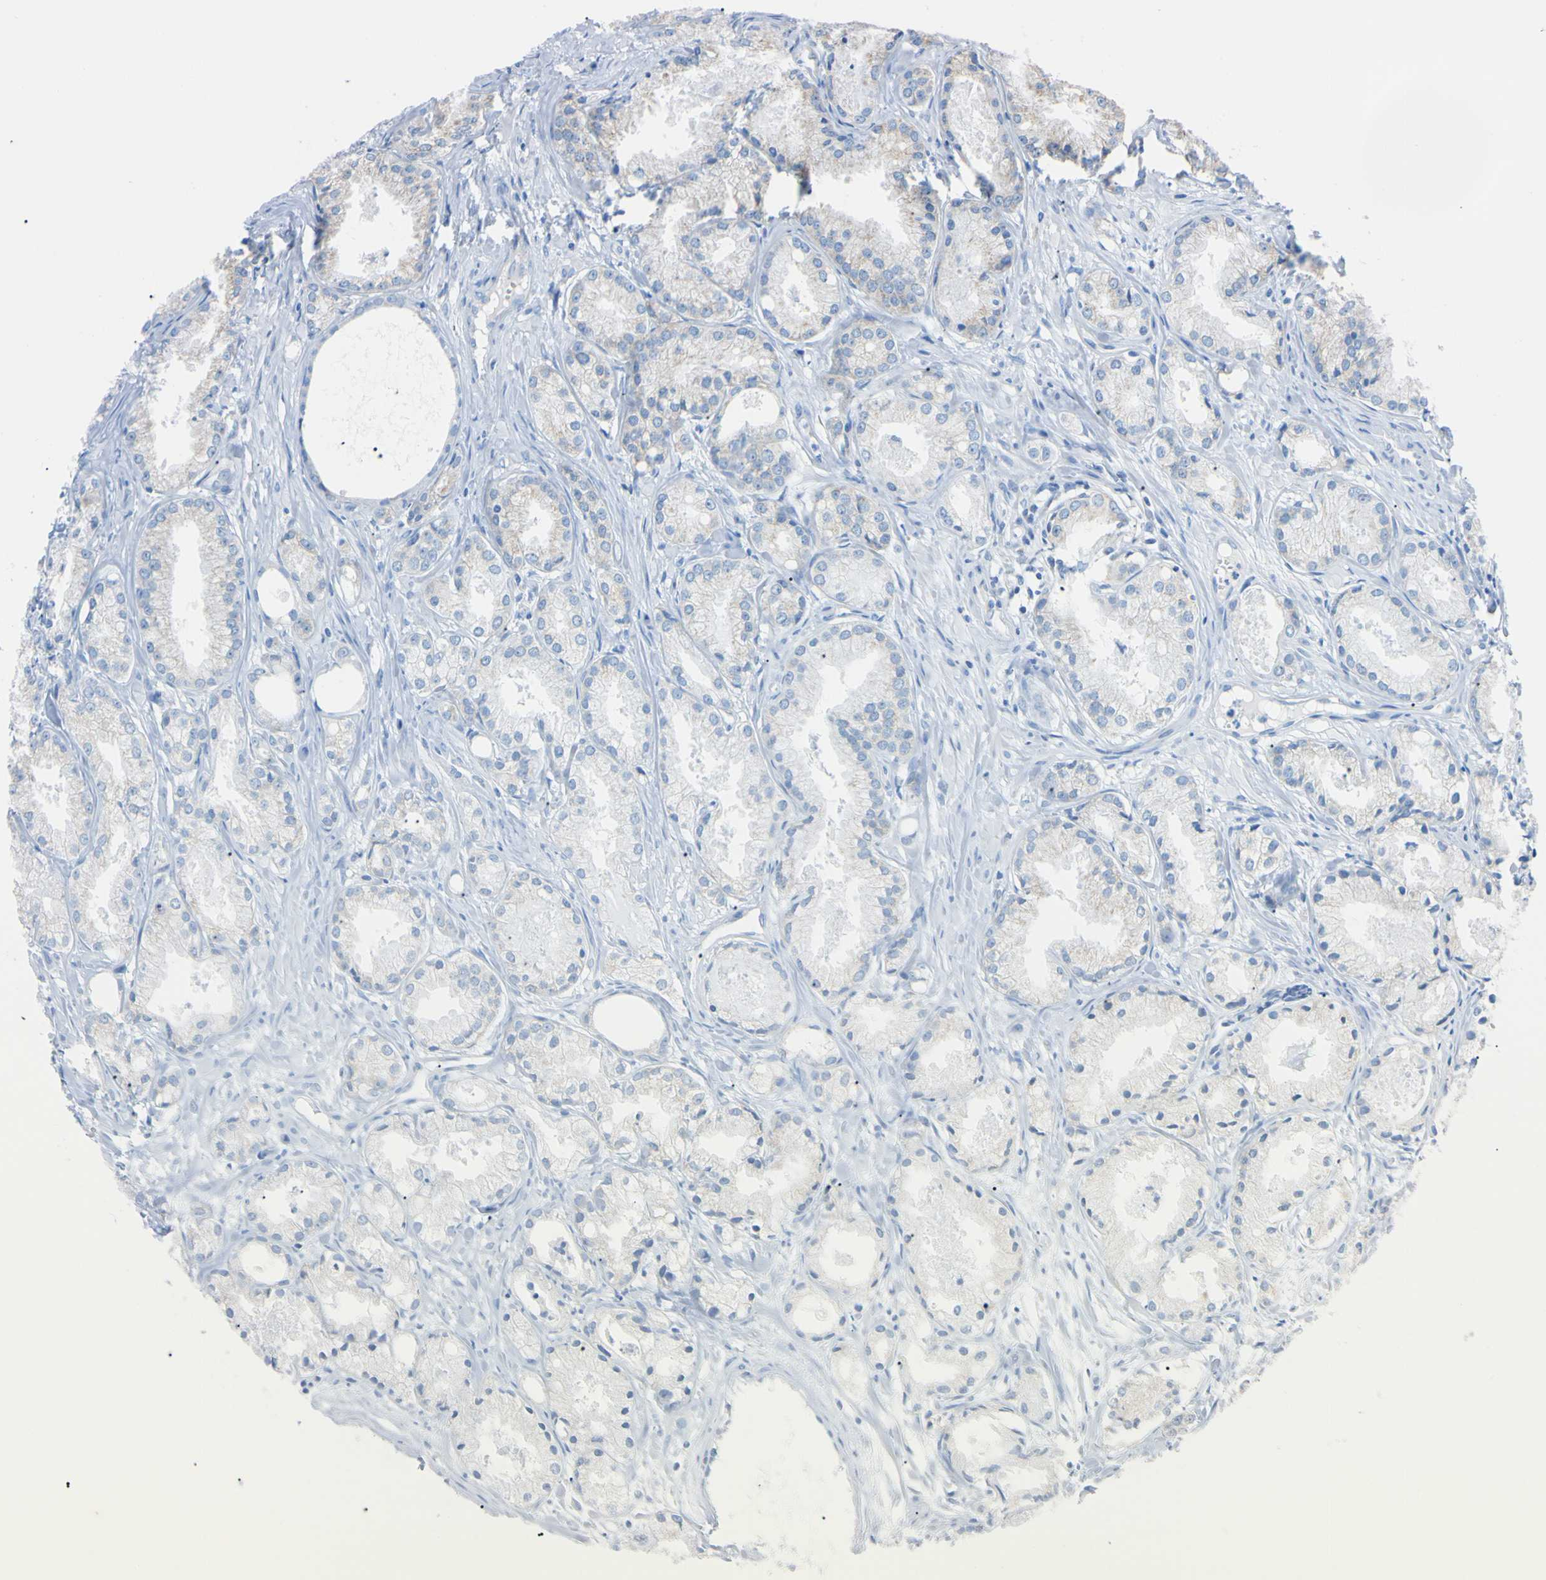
{"staining": {"intensity": "moderate", "quantity": ">75%", "location": "cytoplasmic/membranous"}, "tissue": "prostate cancer", "cell_type": "Tumor cells", "image_type": "cancer", "snomed": [{"axis": "morphology", "description": "Adenocarcinoma, Low grade"}, {"axis": "topography", "description": "Prostate"}], "caption": "Prostate cancer (low-grade adenocarcinoma) stained for a protein (brown) demonstrates moderate cytoplasmic/membranous positive staining in about >75% of tumor cells.", "gene": "CLPP", "patient": {"sex": "male", "age": 72}}